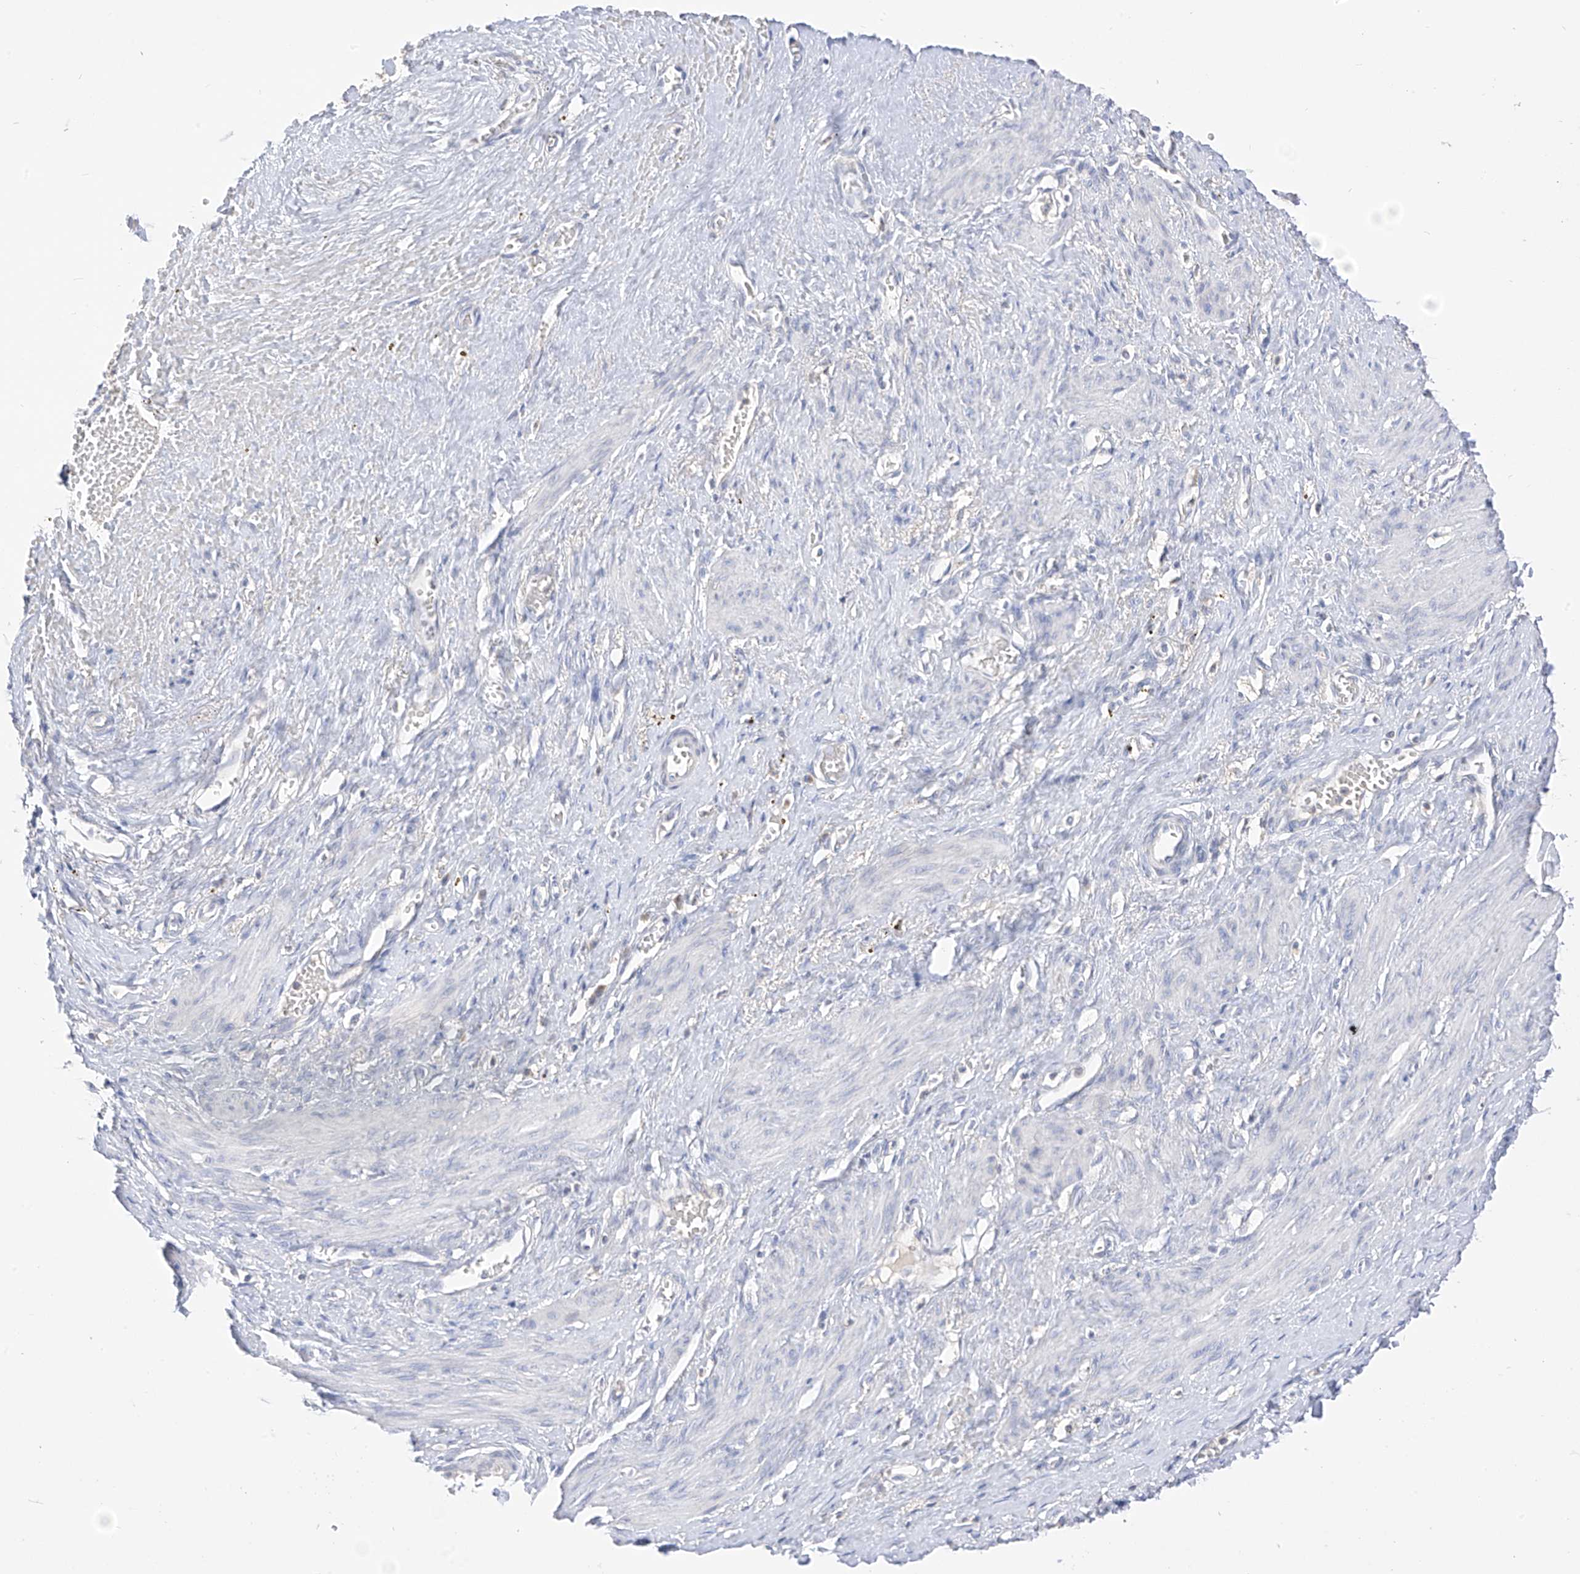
{"staining": {"intensity": "negative", "quantity": "none", "location": "none"}, "tissue": "smooth muscle", "cell_type": "Smooth muscle cells", "image_type": "normal", "snomed": [{"axis": "morphology", "description": "Normal tissue, NOS"}, {"axis": "topography", "description": "Endometrium"}], "caption": "Immunohistochemistry image of benign smooth muscle stained for a protein (brown), which demonstrates no expression in smooth muscle cells.", "gene": "RASA2", "patient": {"sex": "female", "age": 33}}